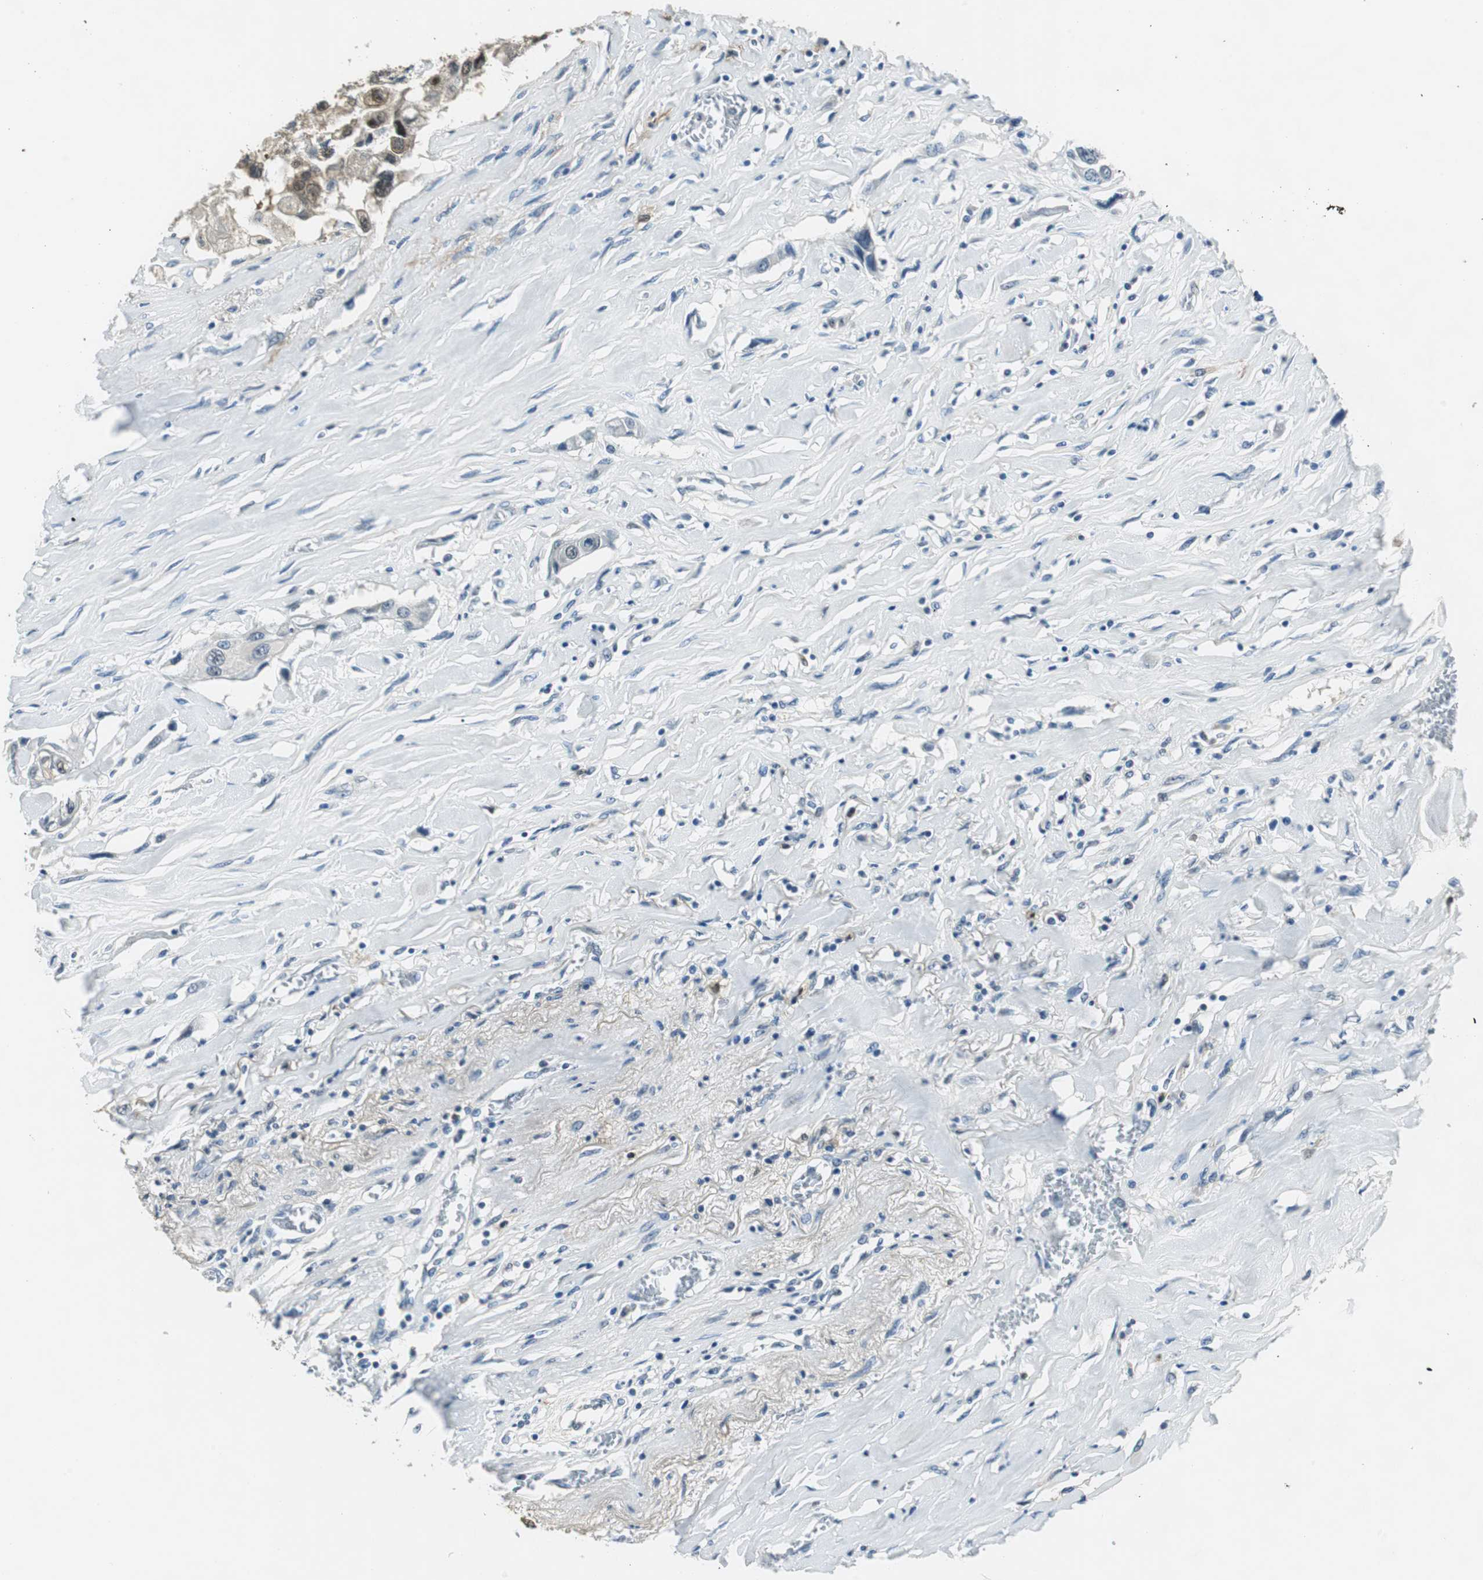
{"staining": {"intensity": "negative", "quantity": "none", "location": "none"}, "tissue": "lung cancer", "cell_type": "Tumor cells", "image_type": "cancer", "snomed": [{"axis": "morphology", "description": "Squamous cell carcinoma, NOS"}, {"axis": "topography", "description": "Lung"}], "caption": "This histopathology image is of squamous cell carcinoma (lung) stained with immunohistochemistry (IHC) to label a protein in brown with the nuclei are counter-stained blue. There is no staining in tumor cells. Brightfield microscopy of immunohistochemistry (IHC) stained with DAB (brown) and hematoxylin (blue), captured at high magnification.", "gene": "ME1", "patient": {"sex": "male", "age": 71}}